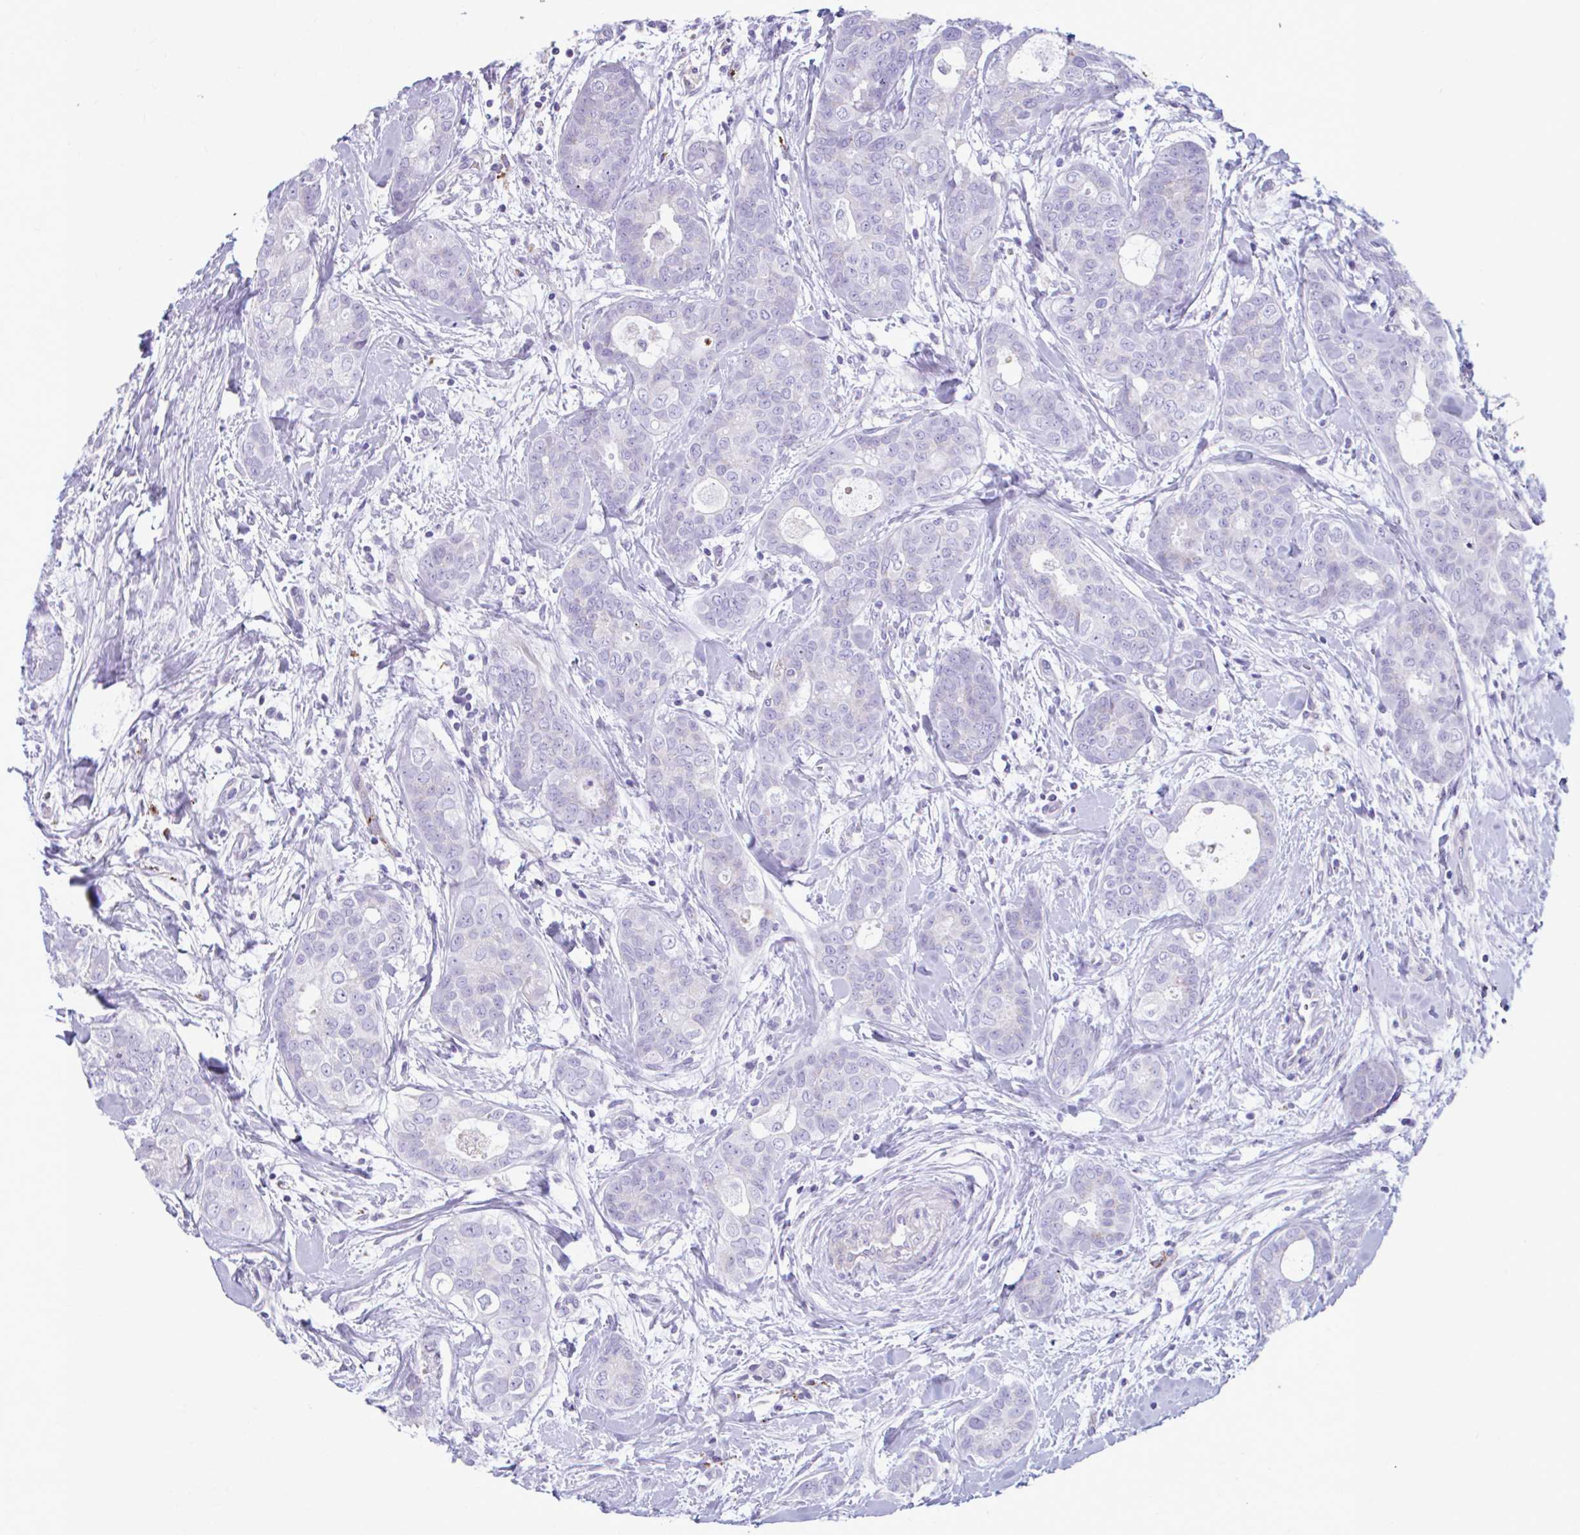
{"staining": {"intensity": "negative", "quantity": "none", "location": "none"}, "tissue": "breast cancer", "cell_type": "Tumor cells", "image_type": "cancer", "snomed": [{"axis": "morphology", "description": "Duct carcinoma"}, {"axis": "topography", "description": "Breast"}], "caption": "Immunohistochemistry (IHC) photomicrograph of human breast cancer (intraductal carcinoma) stained for a protein (brown), which exhibits no positivity in tumor cells.", "gene": "C12orf71", "patient": {"sex": "female", "age": 45}}